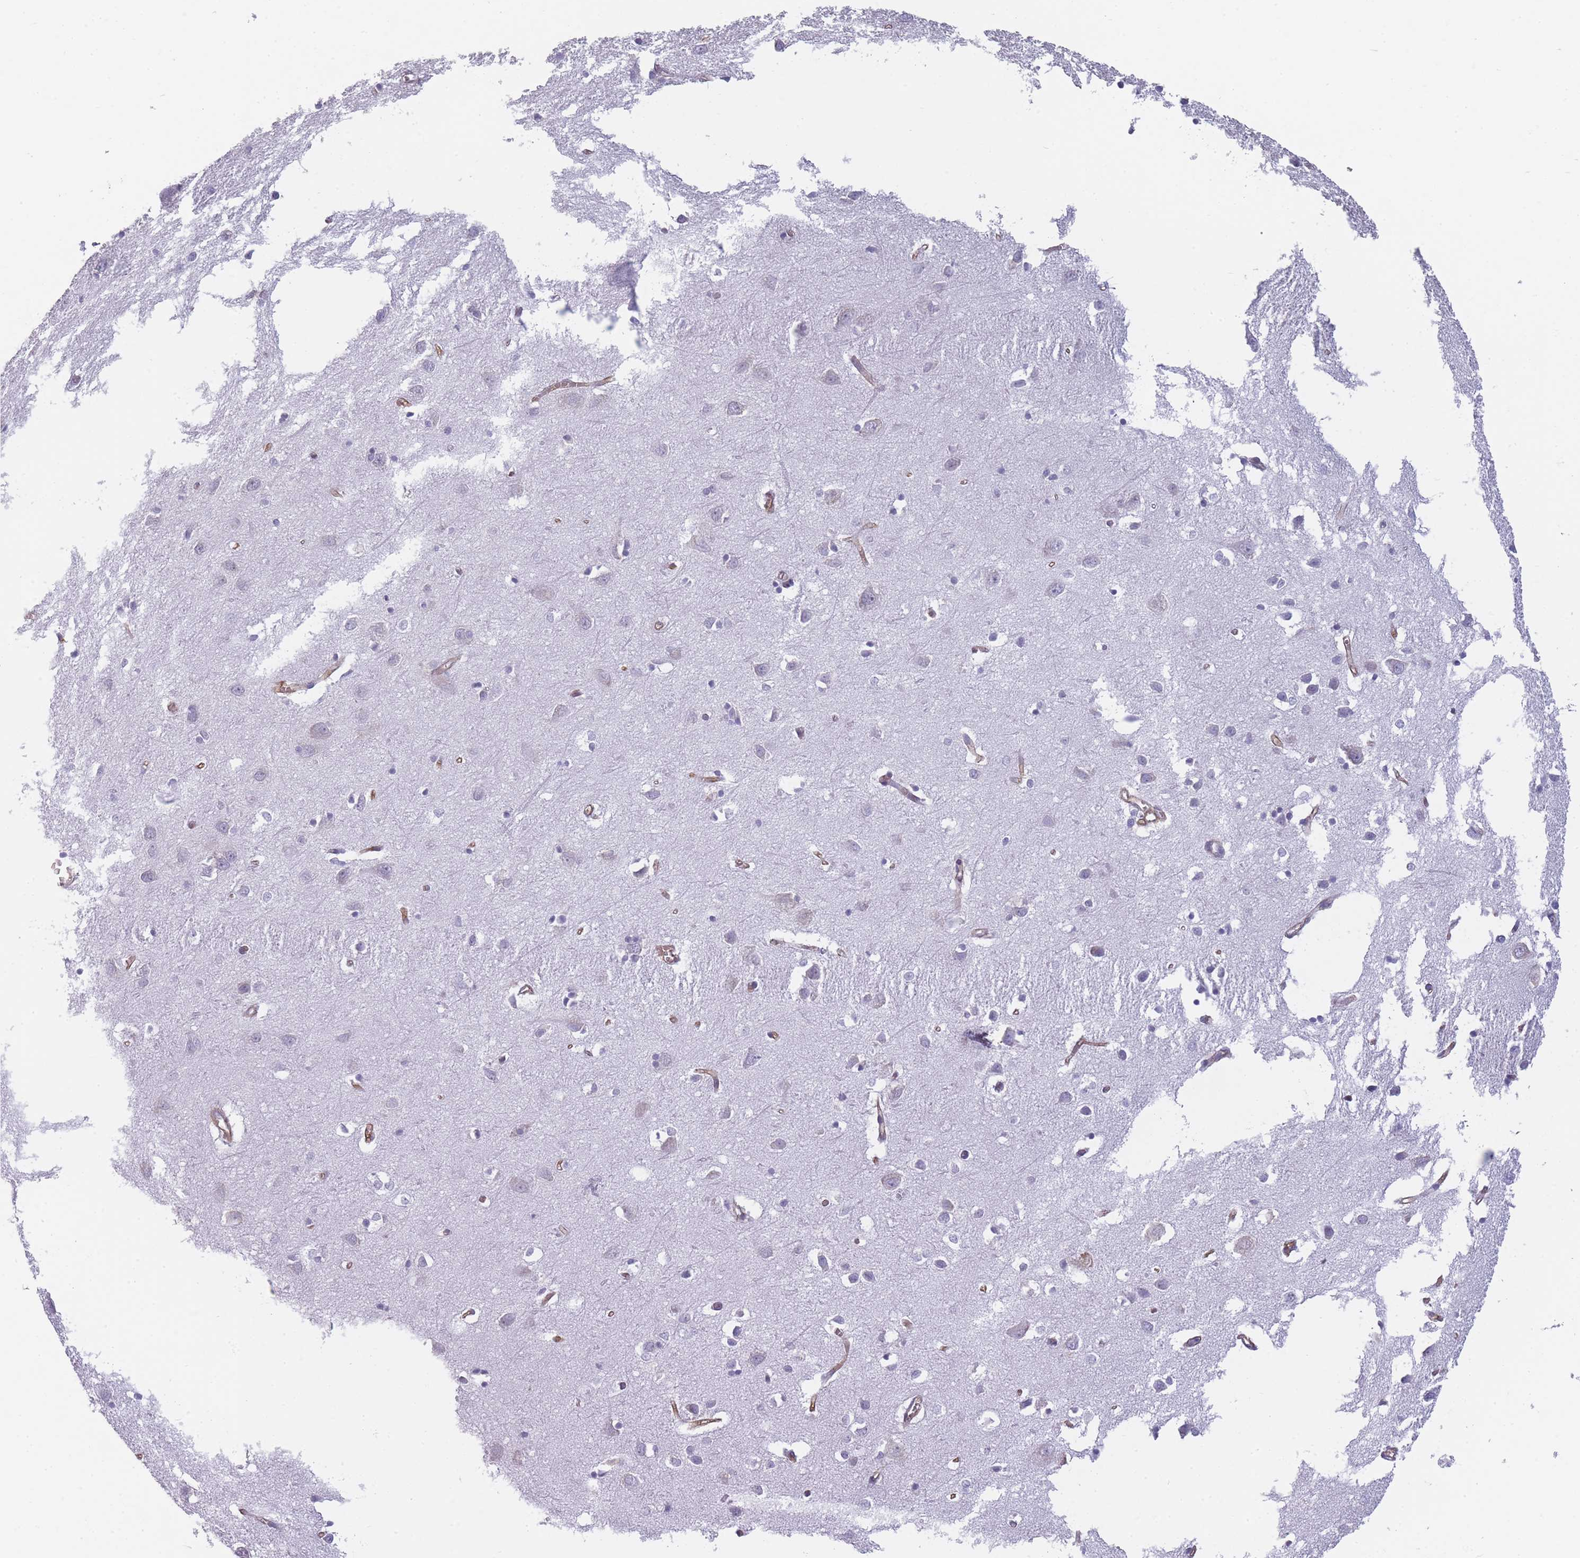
{"staining": {"intensity": "moderate", "quantity": ">75%", "location": "cytoplasmic/membranous"}, "tissue": "cerebral cortex", "cell_type": "Endothelial cells", "image_type": "normal", "snomed": [{"axis": "morphology", "description": "Normal tissue, NOS"}, {"axis": "topography", "description": "Cerebral cortex"}], "caption": "The image exhibits staining of normal cerebral cortex, revealing moderate cytoplasmic/membranous protein staining (brown color) within endothelial cells. (brown staining indicates protein expression, while blue staining denotes nuclei).", "gene": "OR6B2", "patient": {"sex": "female", "age": 64}}